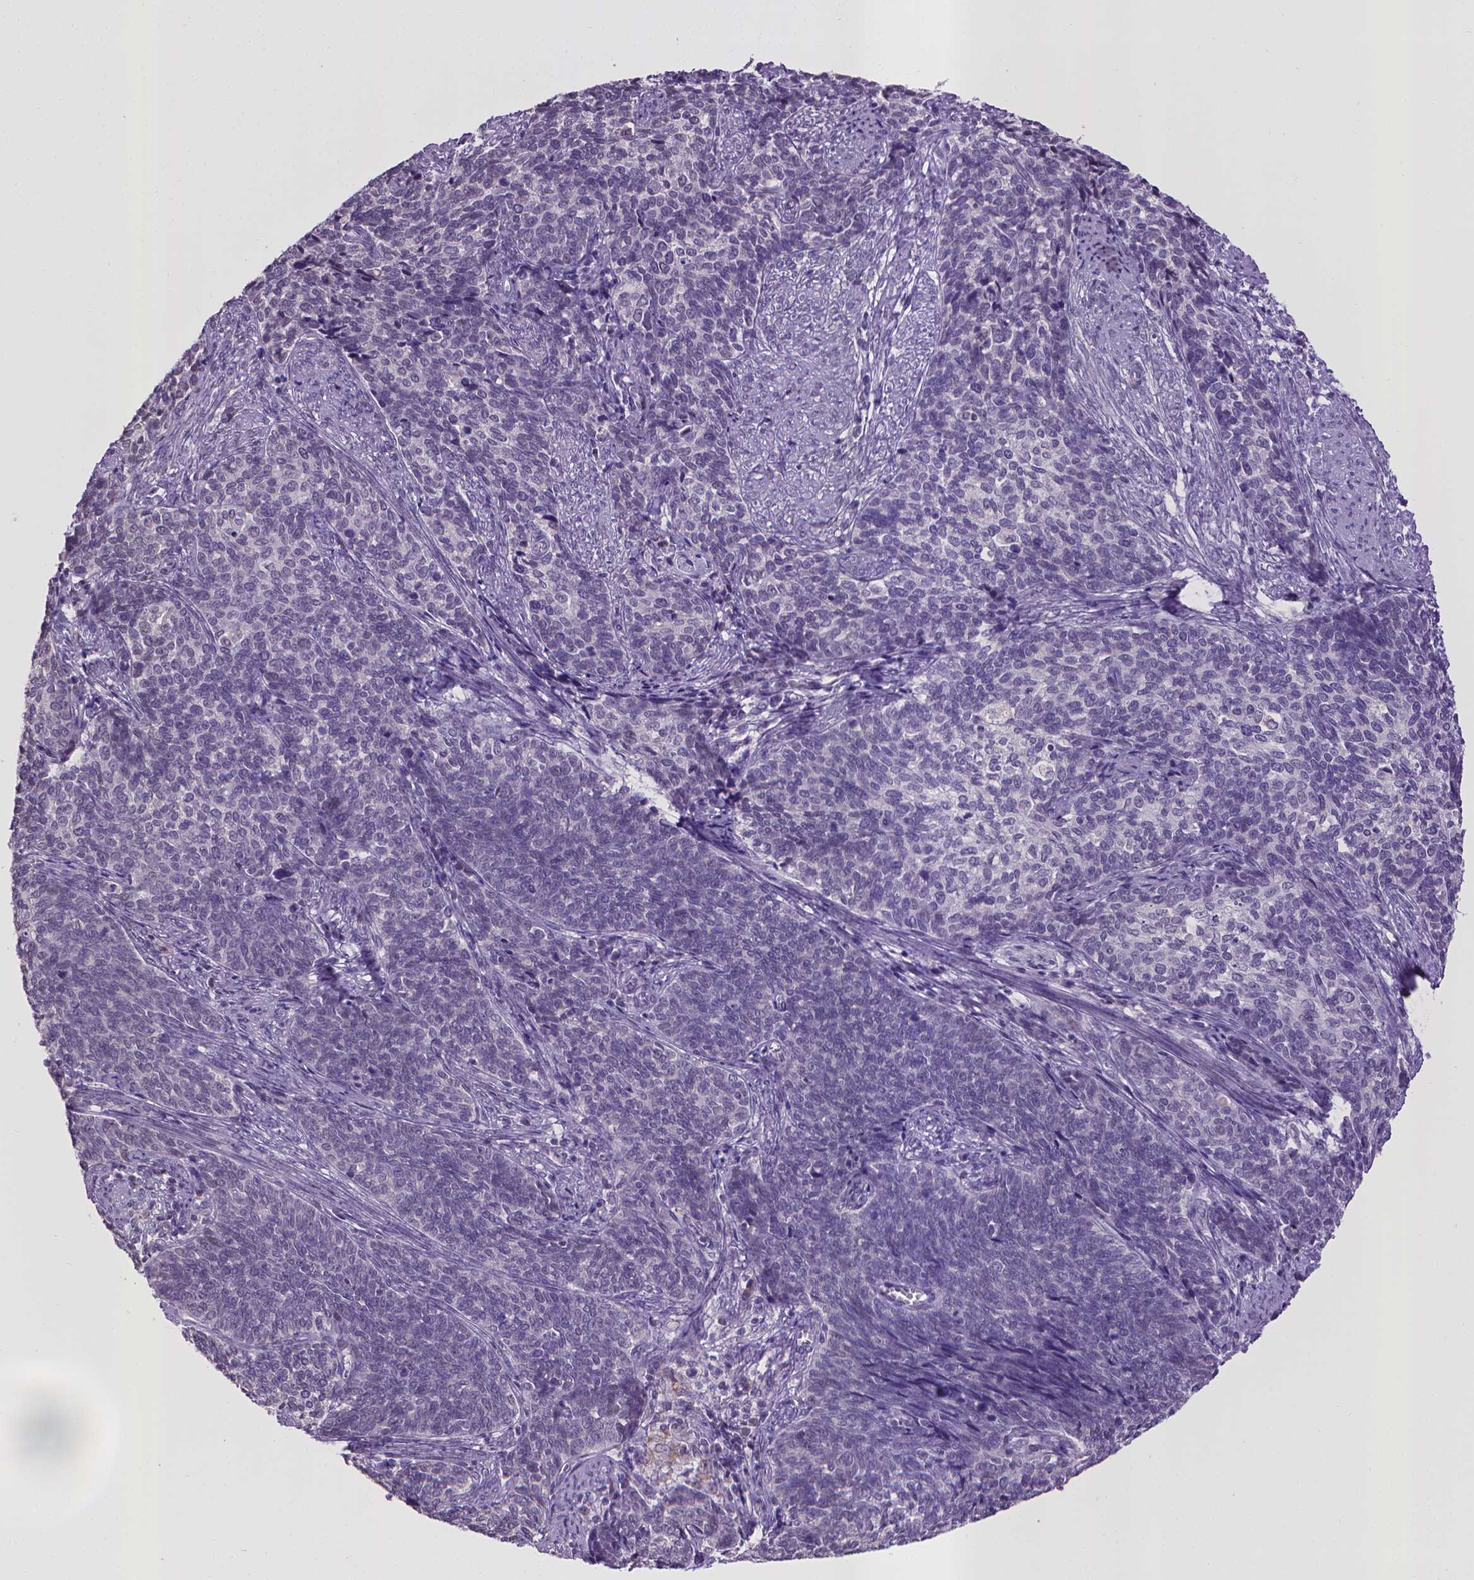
{"staining": {"intensity": "negative", "quantity": "none", "location": "none"}, "tissue": "cervical cancer", "cell_type": "Tumor cells", "image_type": "cancer", "snomed": [{"axis": "morphology", "description": "Squamous cell carcinoma, NOS"}, {"axis": "topography", "description": "Cervix"}], "caption": "Tumor cells are negative for protein expression in human cervical cancer.", "gene": "KMO", "patient": {"sex": "female", "age": 39}}